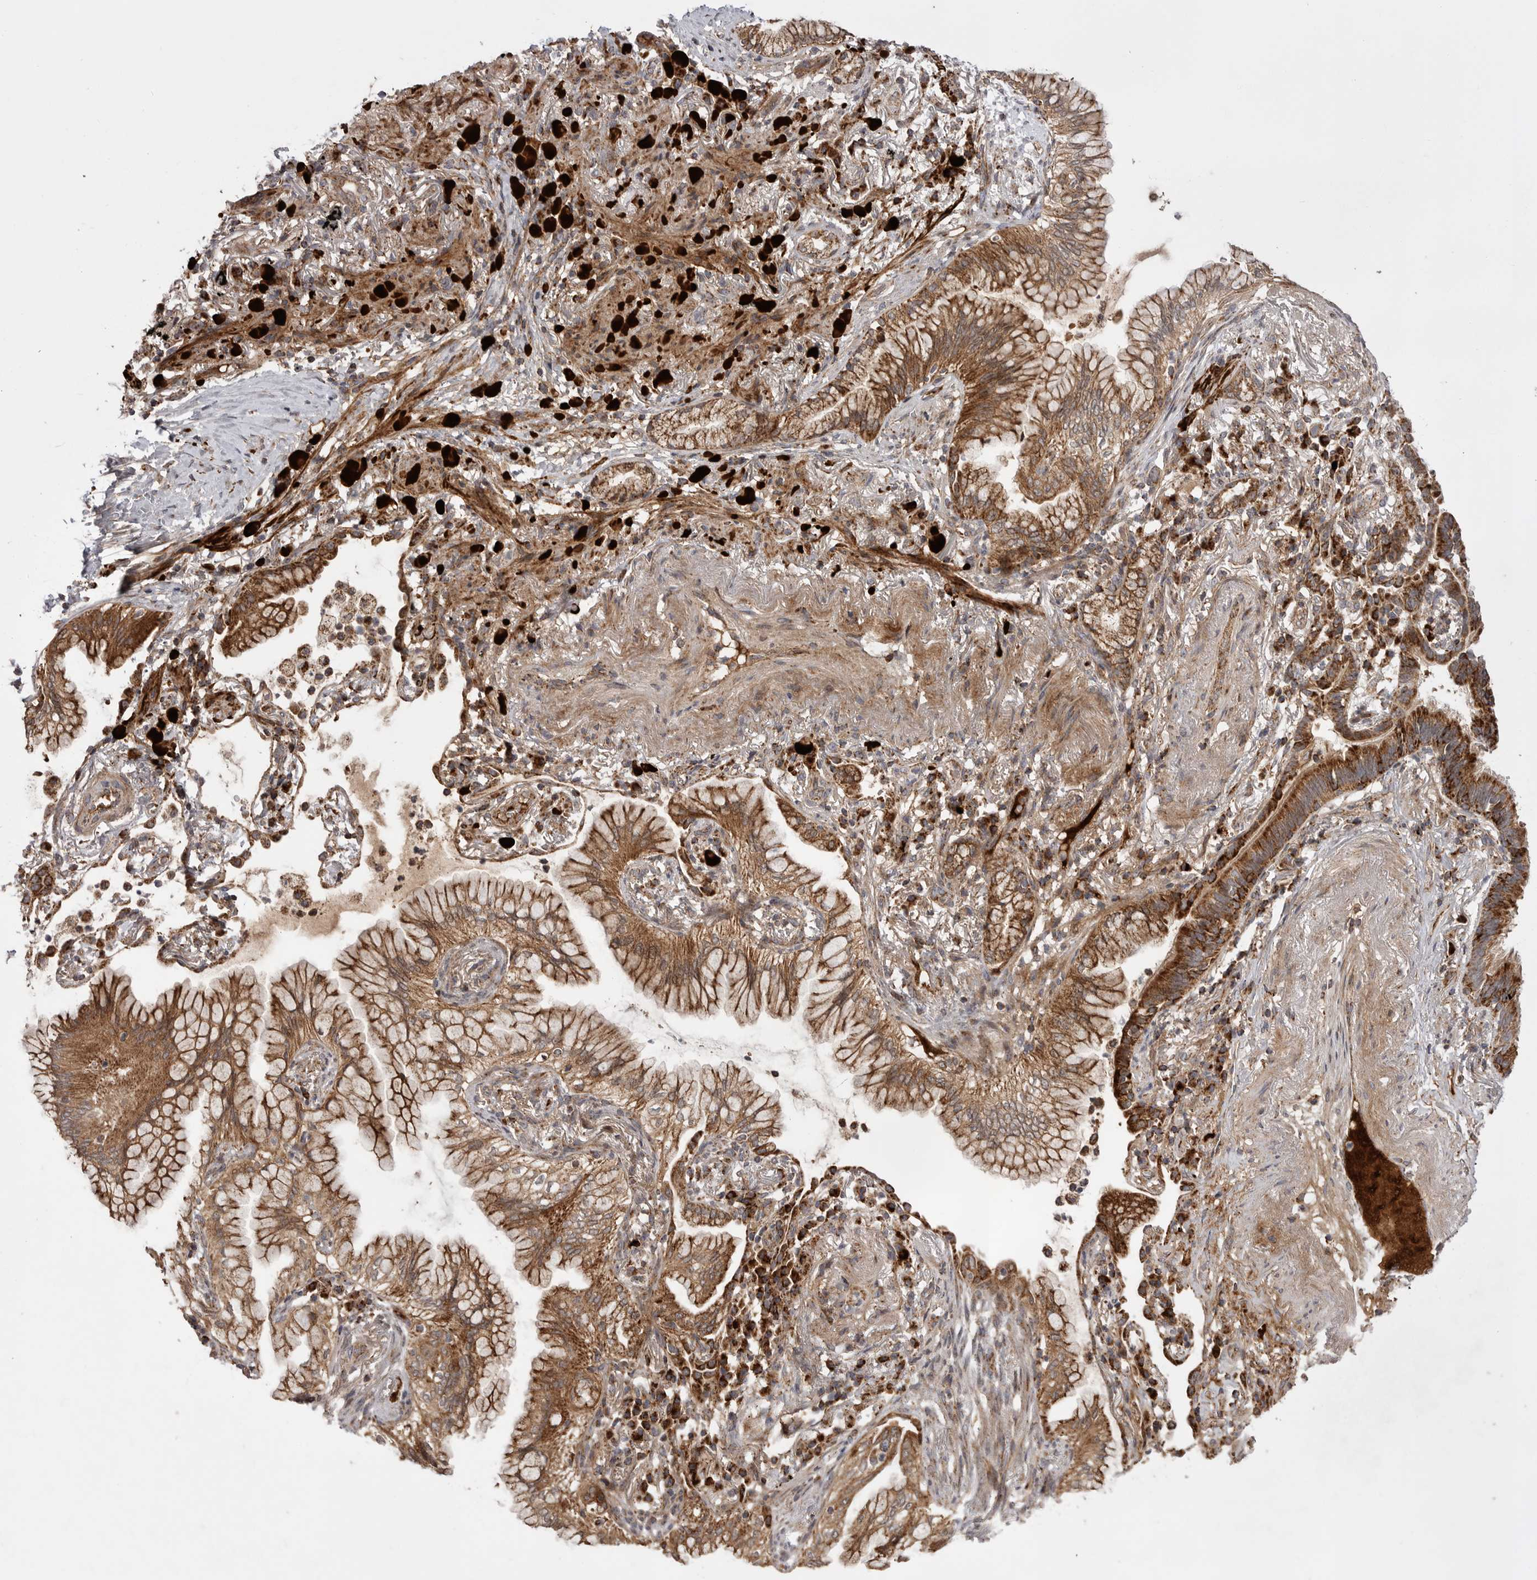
{"staining": {"intensity": "moderate", "quantity": ">75%", "location": "cytoplasmic/membranous"}, "tissue": "lung cancer", "cell_type": "Tumor cells", "image_type": "cancer", "snomed": [{"axis": "morphology", "description": "Adenocarcinoma, NOS"}, {"axis": "topography", "description": "Lung"}], "caption": "Immunohistochemistry (DAB (3,3'-diaminobenzidine)) staining of lung adenocarcinoma shows moderate cytoplasmic/membranous protein staining in about >75% of tumor cells. (Brightfield microscopy of DAB IHC at high magnification).", "gene": "KYAT3", "patient": {"sex": "female", "age": 70}}